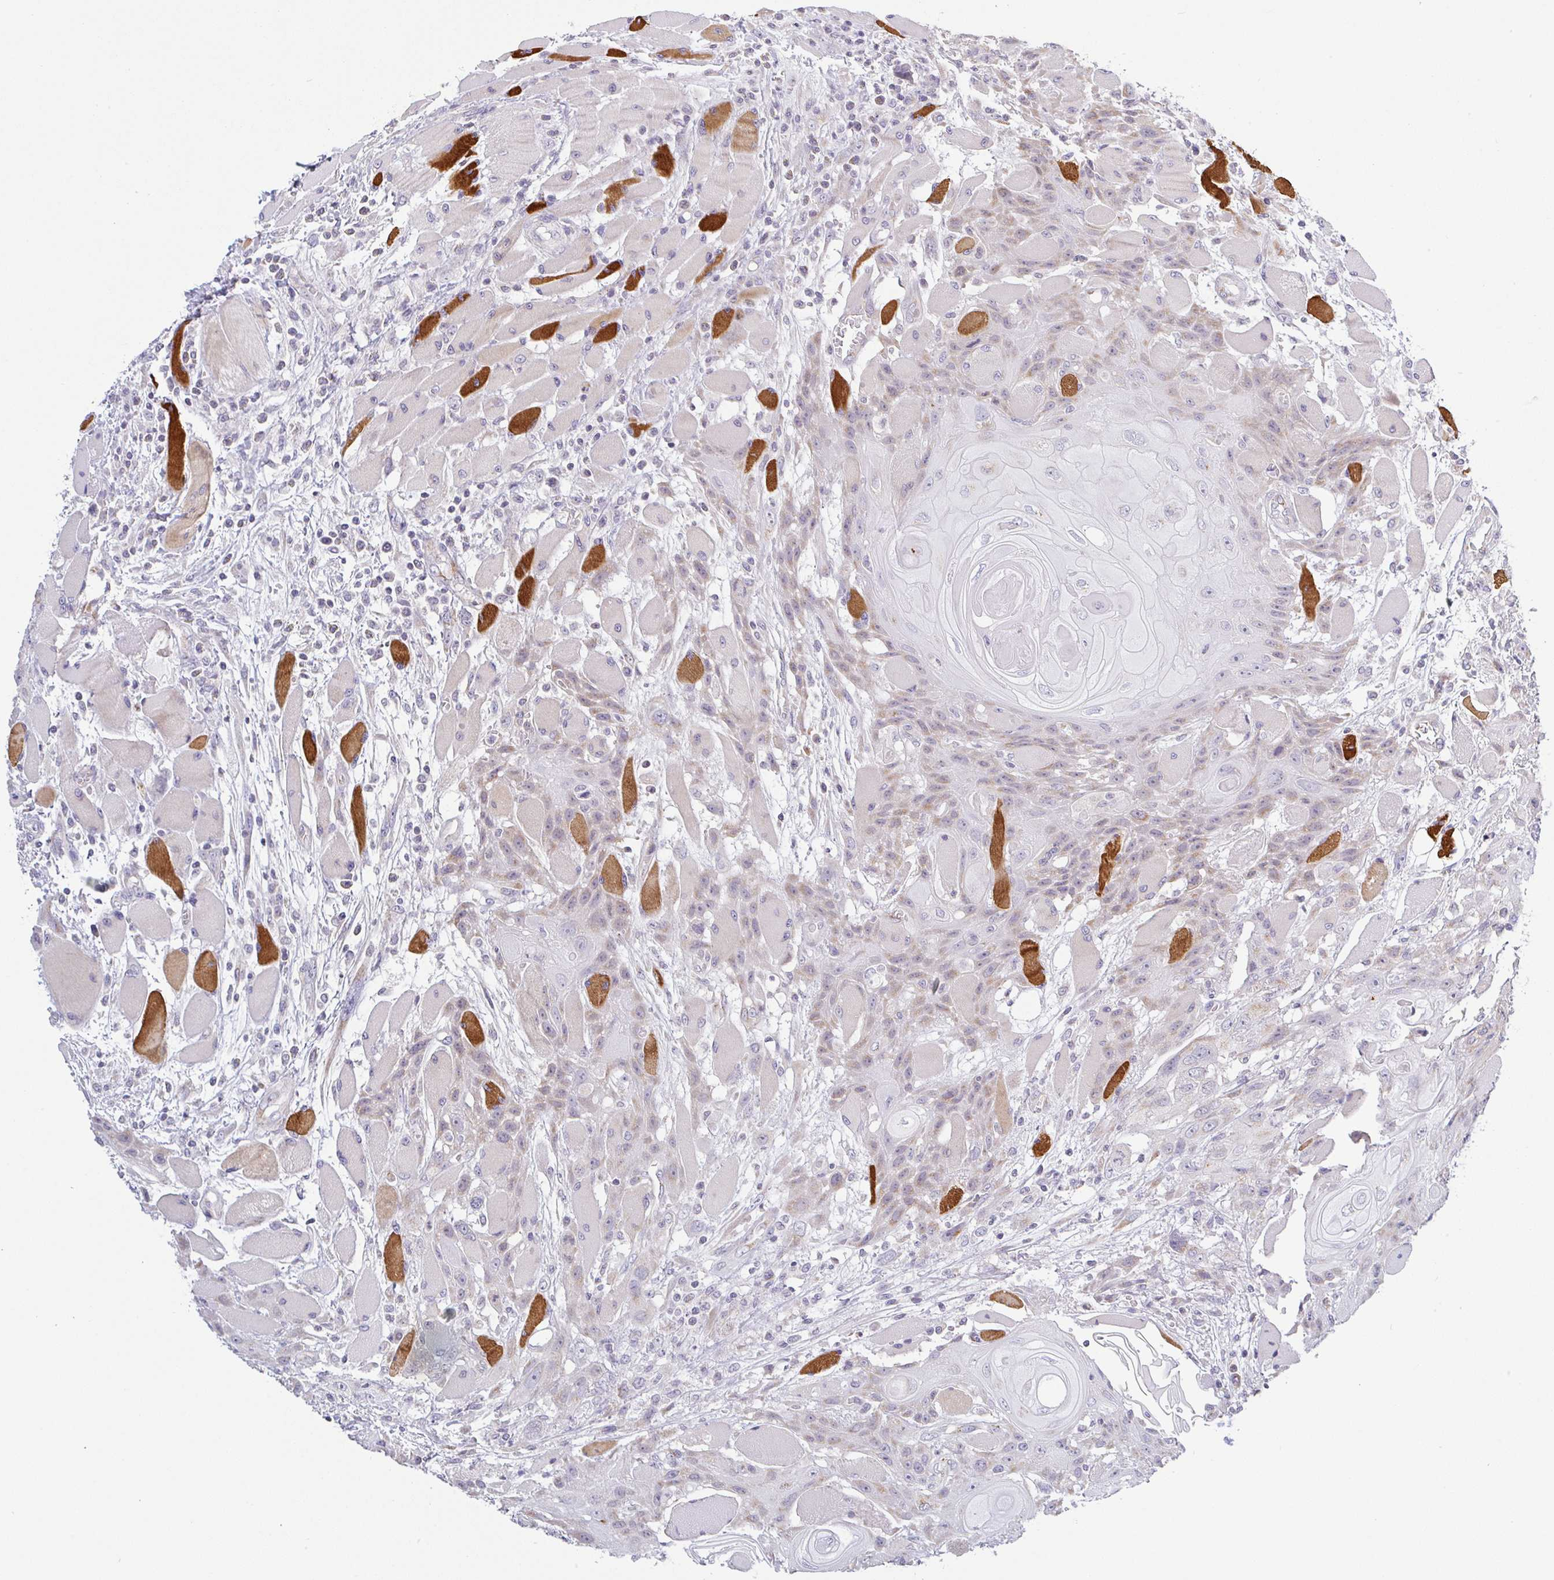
{"staining": {"intensity": "weak", "quantity": "<25%", "location": "cytoplasmic/membranous"}, "tissue": "head and neck cancer", "cell_type": "Tumor cells", "image_type": "cancer", "snomed": [{"axis": "morphology", "description": "Squamous cell carcinoma, NOS"}, {"axis": "topography", "description": "Head-Neck"}], "caption": "Immunohistochemical staining of human head and neck cancer exhibits no significant expression in tumor cells.", "gene": "PLCD4", "patient": {"sex": "female", "age": 43}}